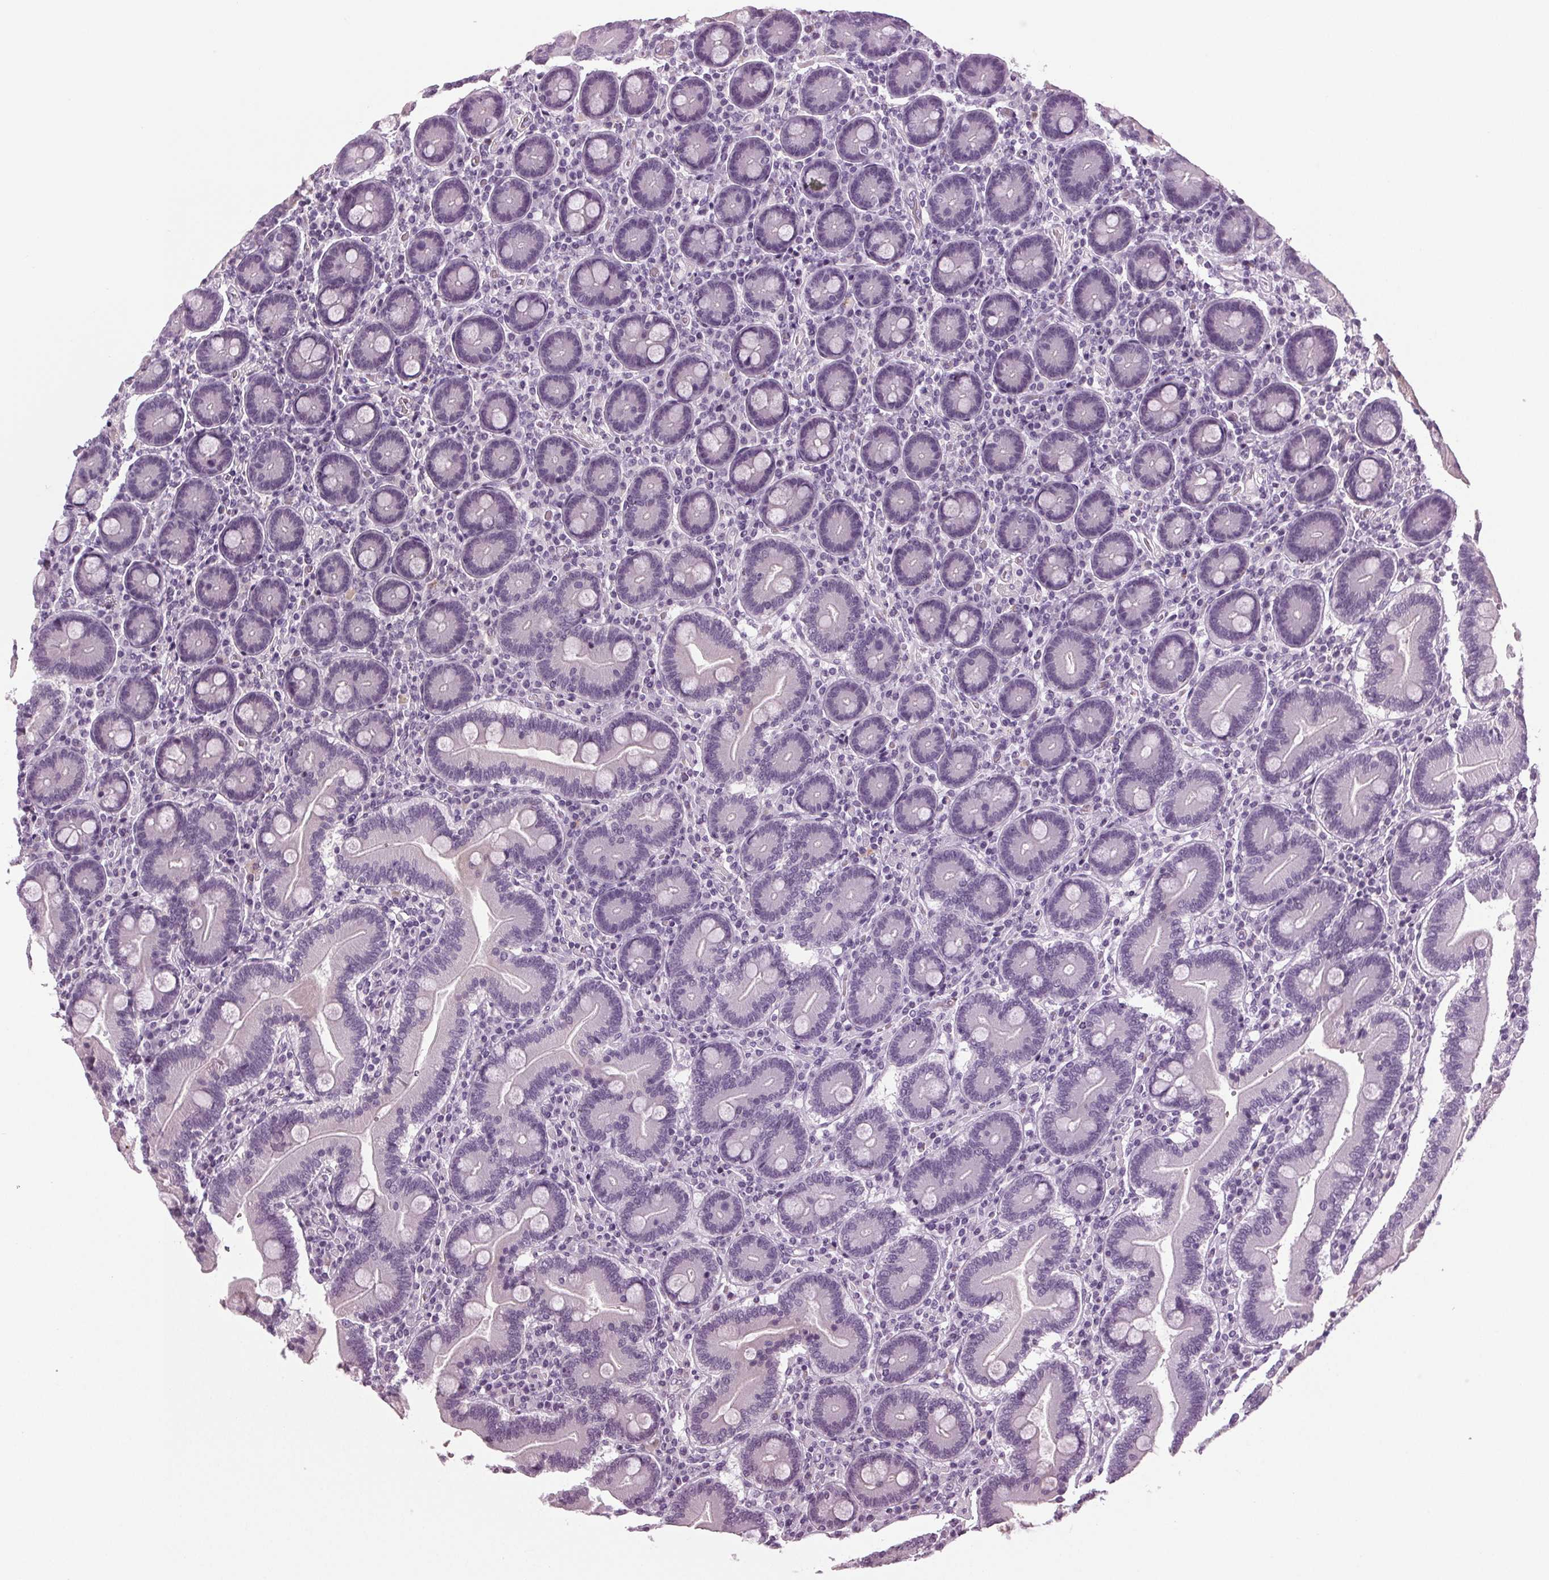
{"staining": {"intensity": "negative", "quantity": "none", "location": "none"}, "tissue": "duodenum", "cell_type": "Glandular cells", "image_type": "normal", "snomed": [{"axis": "morphology", "description": "Normal tissue, NOS"}, {"axis": "topography", "description": "Duodenum"}], "caption": "The photomicrograph exhibits no significant staining in glandular cells of duodenum. (DAB (3,3'-diaminobenzidine) IHC visualized using brightfield microscopy, high magnification).", "gene": "DNAH12", "patient": {"sex": "female", "age": 62}}